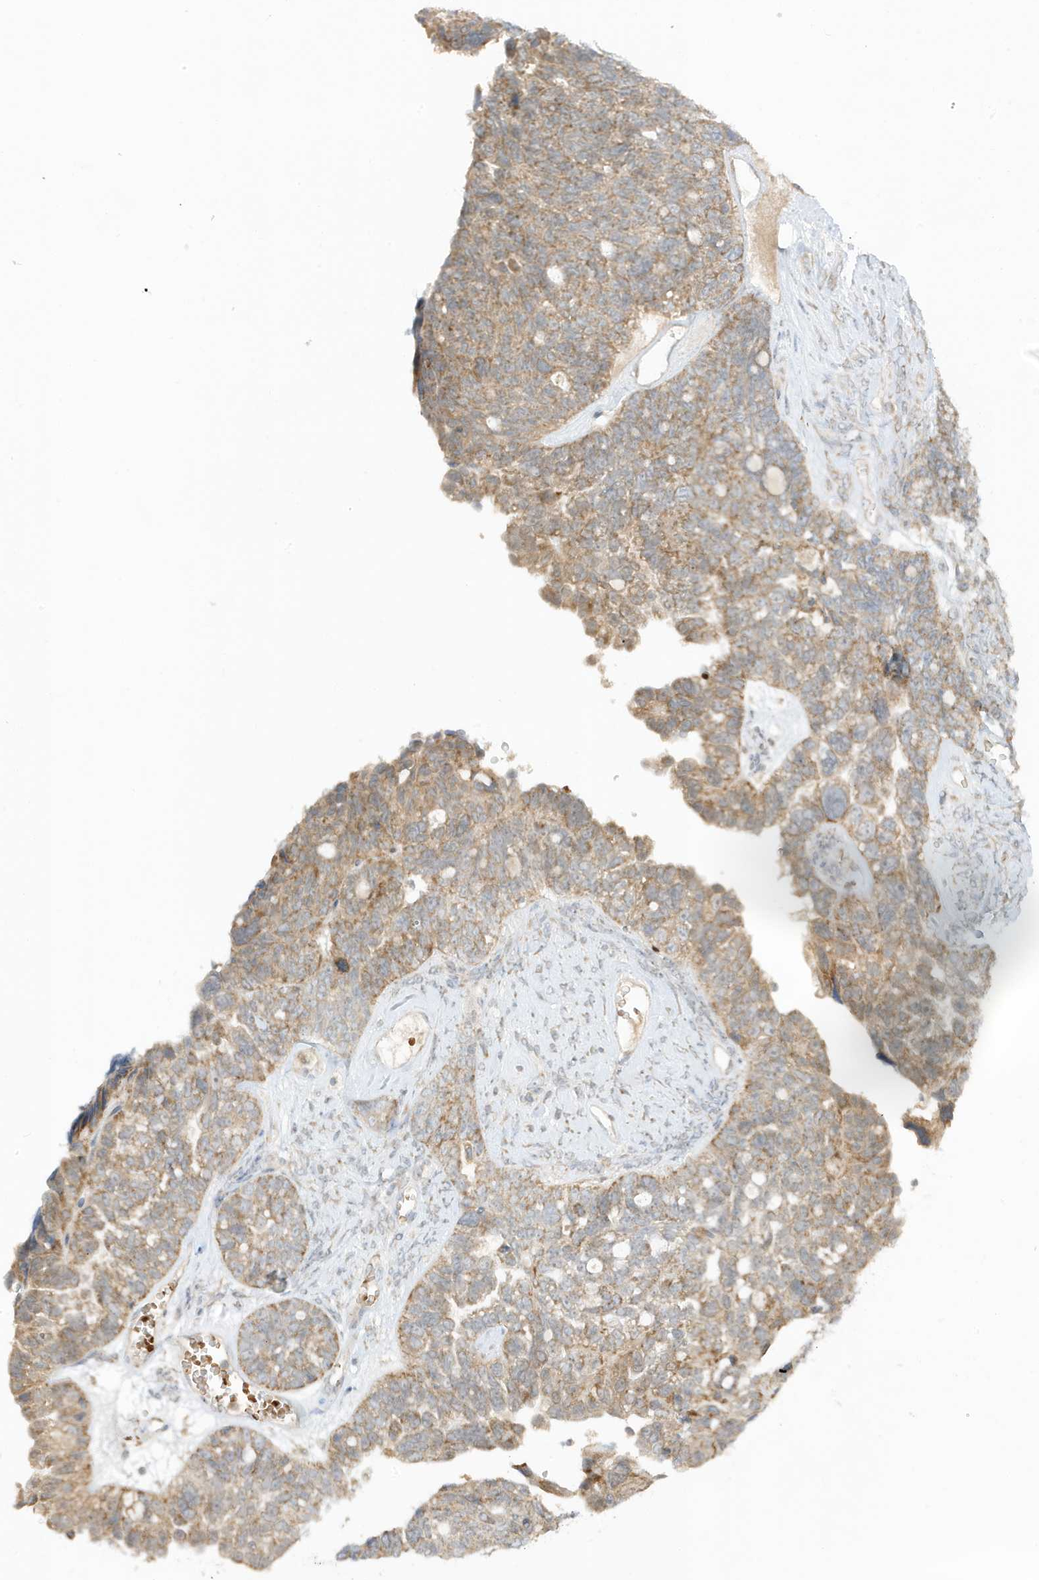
{"staining": {"intensity": "moderate", "quantity": "25%-75%", "location": "cytoplasmic/membranous"}, "tissue": "ovarian cancer", "cell_type": "Tumor cells", "image_type": "cancer", "snomed": [{"axis": "morphology", "description": "Cystadenocarcinoma, serous, NOS"}, {"axis": "topography", "description": "Ovary"}], "caption": "Tumor cells show moderate cytoplasmic/membranous staining in approximately 25%-75% of cells in ovarian serous cystadenocarcinoma.", "gene": "NPPC", "patient": {"sex": "female", "age": 79}}